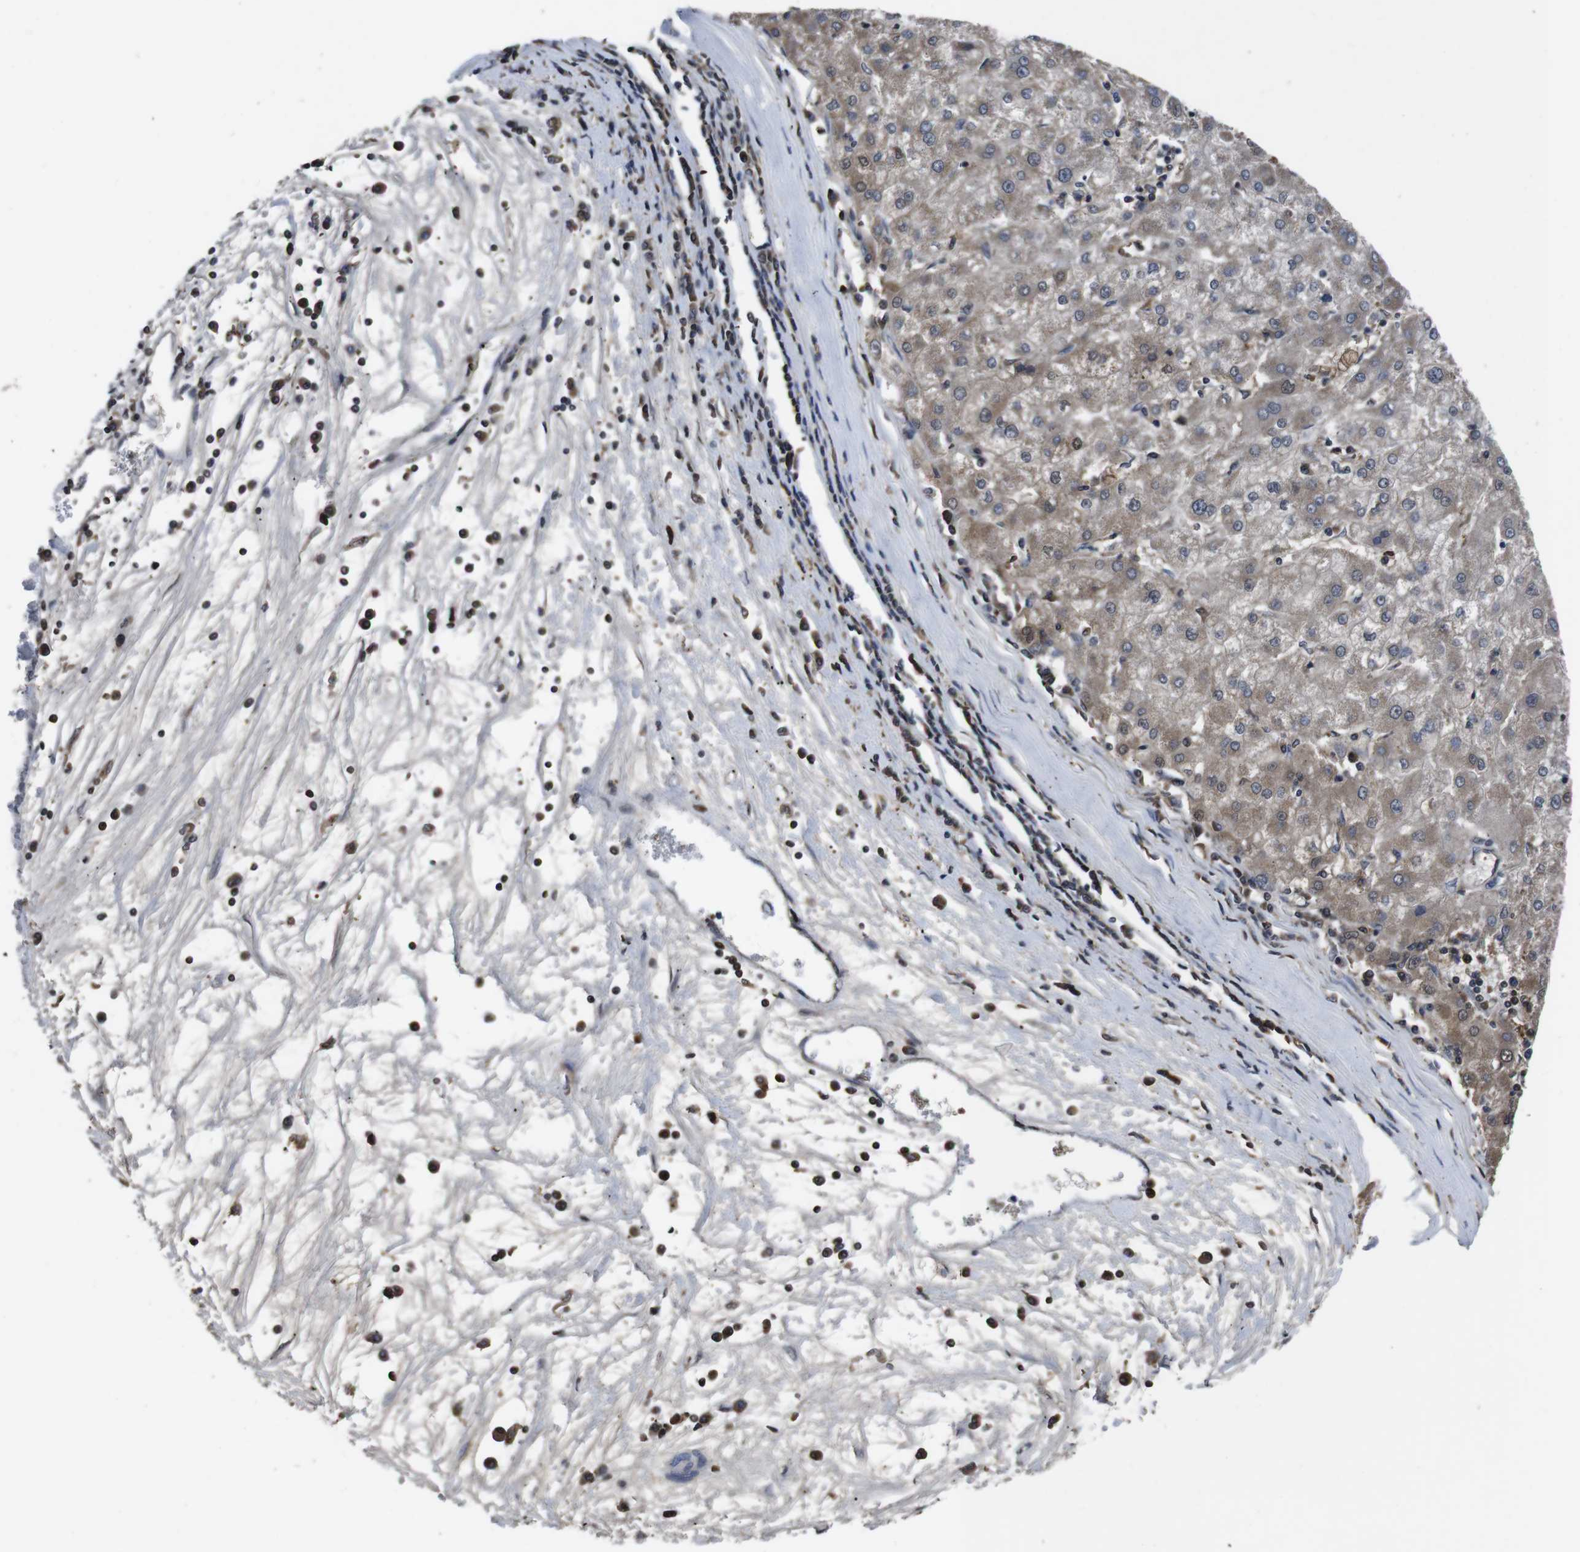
{"staining": {"intensity": "weak", "quantity": "<25%", "location": "cytoplasmic/membranous"}, "tissue": "liver cancer", "cell_type": "Tumor cells", "image_type": "cancer", "snomed": [{"axis": "morphology", "description": "Carcinoma, Hepatocellular, NOS"}, {"axis": "topography", "description": "Liver"}], "caption": "Image shows no protein expression in tumor cells of liver cancer (hepatocellular carcinoma) tissue. (DAB (3,3'-diaminobenzidine) immunohistochemistry, high magnification).", "gene": "CXCL11", "patient": {"sex": "male", "age": 72}}